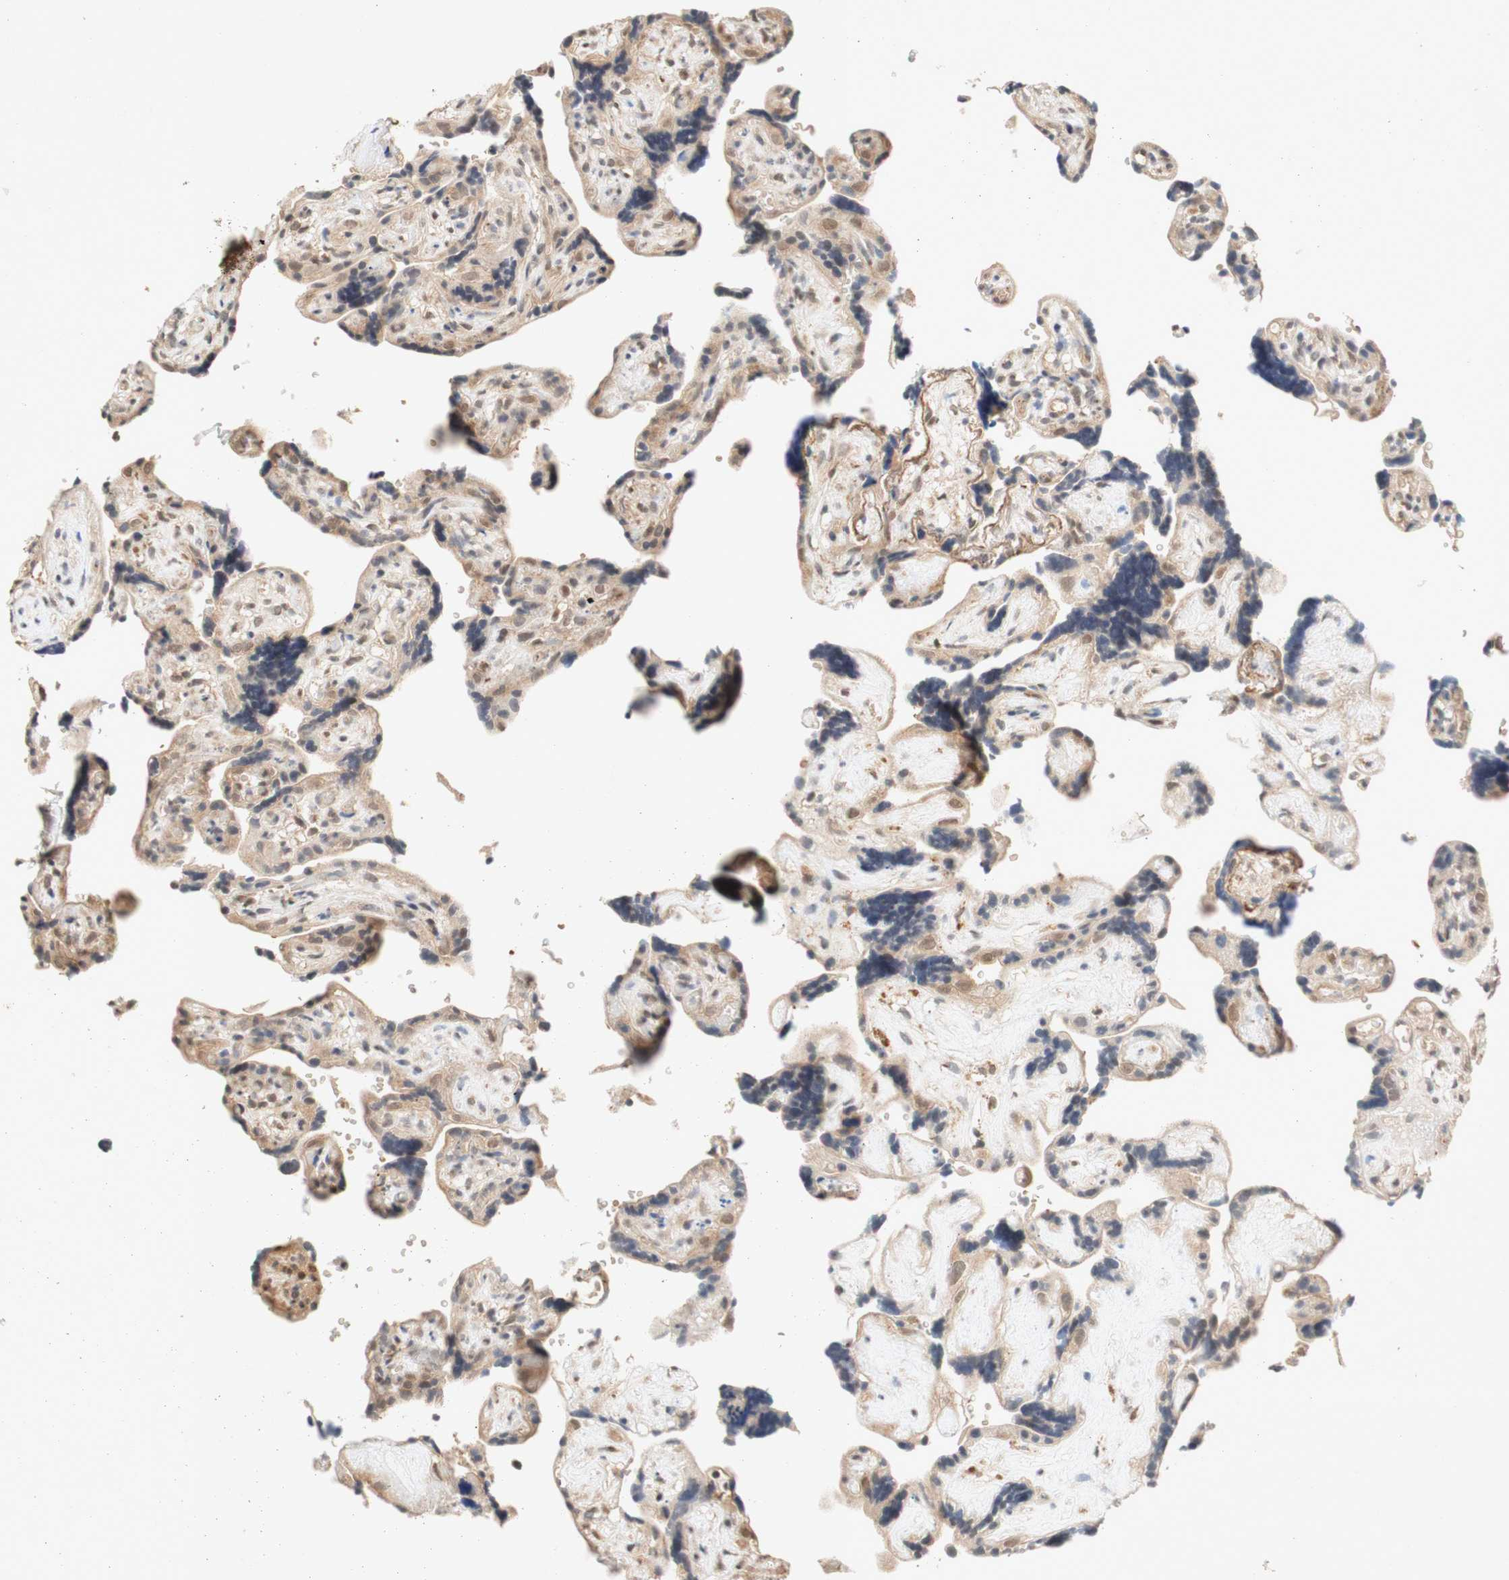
{"staining": {"intensity": "moderate", "quantity": ">75%", "location": "cytoplasmic/membranous,nuclear"}, "tissue": "placenta", "cell_type": "Trophoblastic cells", "image_type": "normal", "snomed": [{"axis": "morphology", "description": "Normal tissue, NOS"}, {"axis": "topography", "description": "Placenta"}], "caption": "Trophoblastic cells demonstrate moderate cytoplasmic/membranous,nuclear expression in approximately >75% of cells in unremarkable placenta.", "gene": "PIN1", "patient": {"sex": "female", "age": 30}}